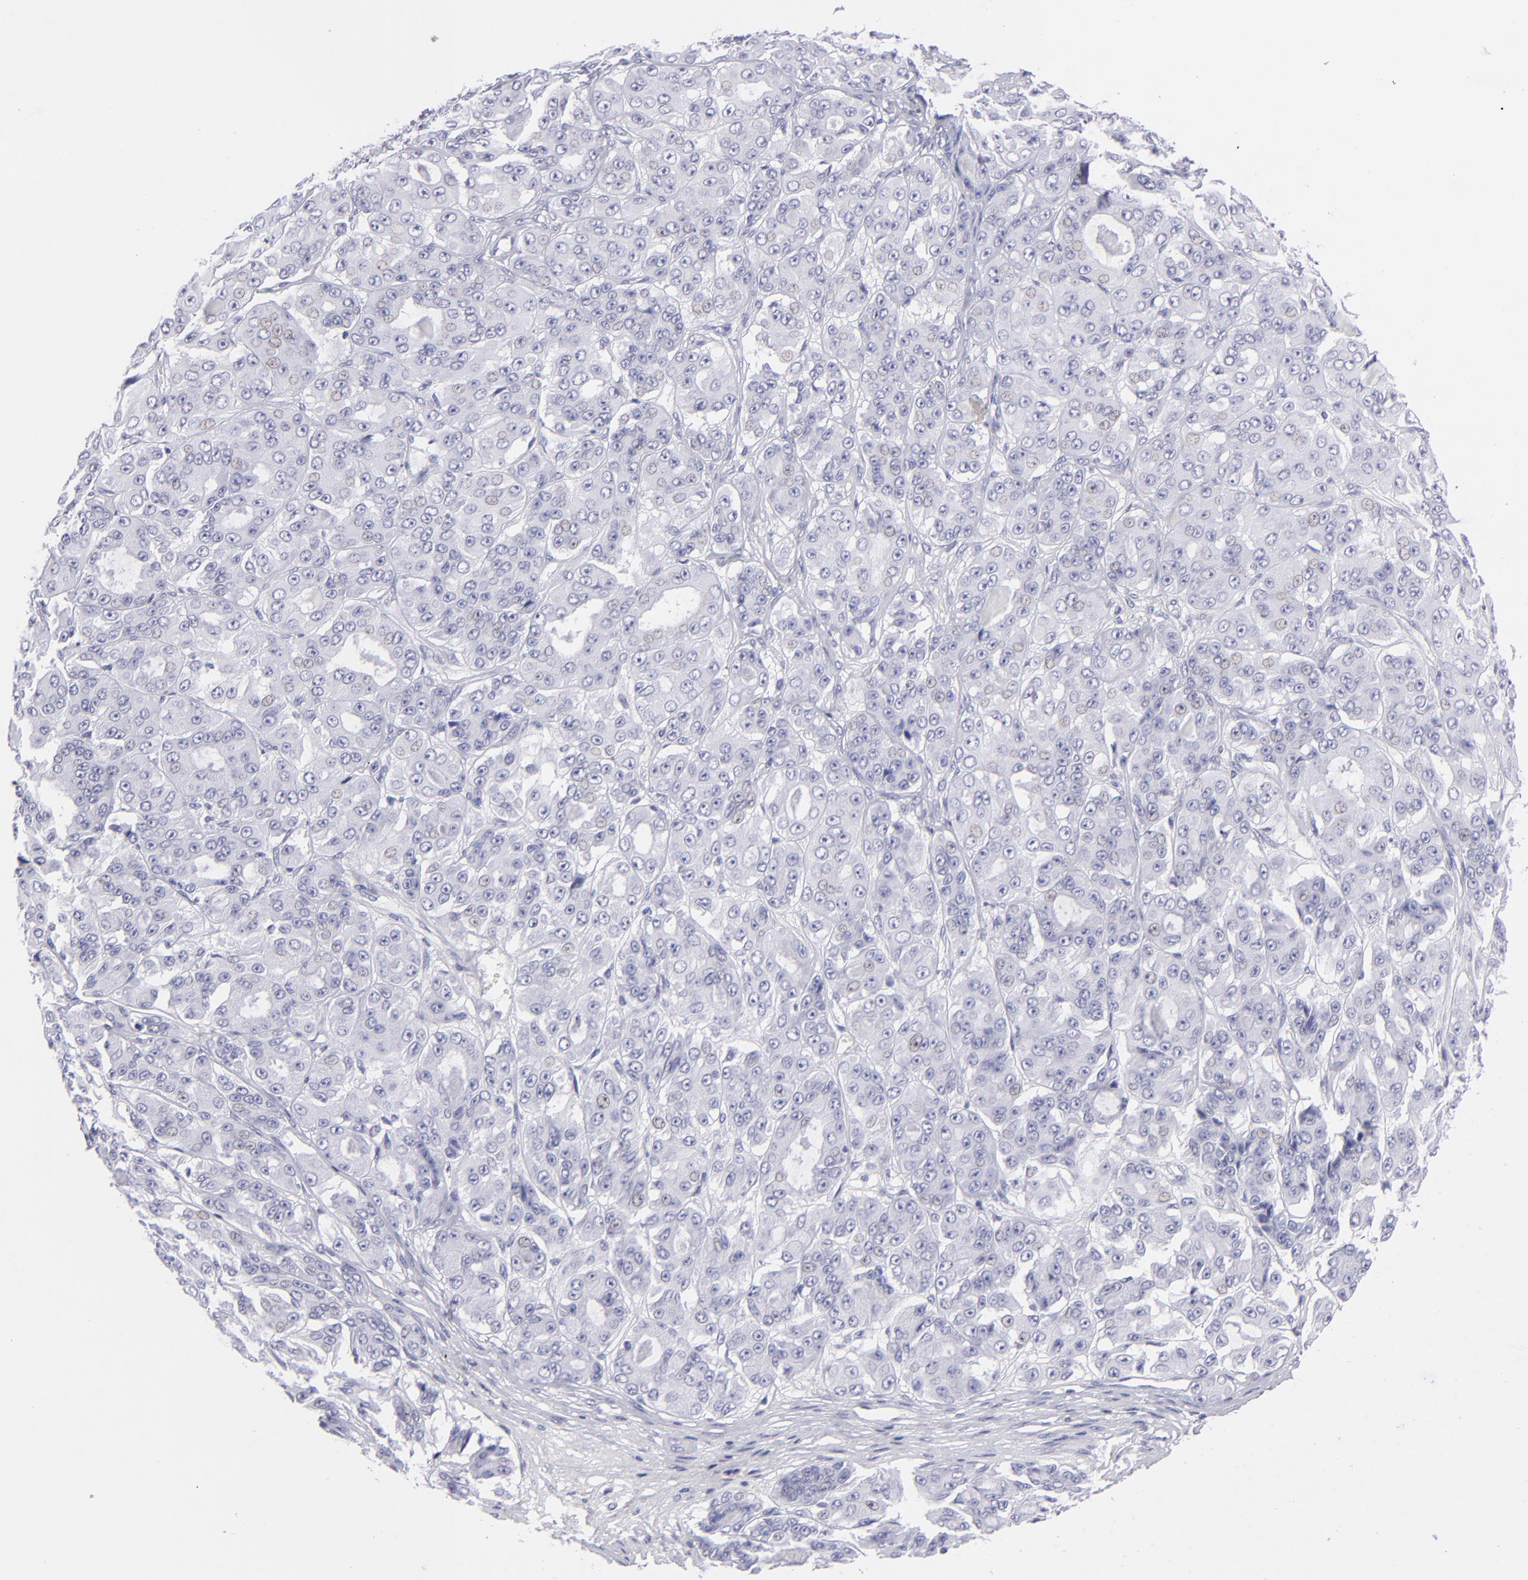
{"staining": {"intensity": "negative", "quantity": "none", "location": "none"}, "tissue": "ovarian cancer", "cell_type": "Tumor cells", "image_type": "cancer", "snomed": [{"axis": "morphology", "description": "Carcinoma, endometroid"}, {"axis": "topography", "description": "Ovary"}], "caption": "Tumor cells are negative for protein expression in human ovarian endometroid carcinoma.", "gene": "PRPH", "patient": {"sex": "female", "age": 61}}